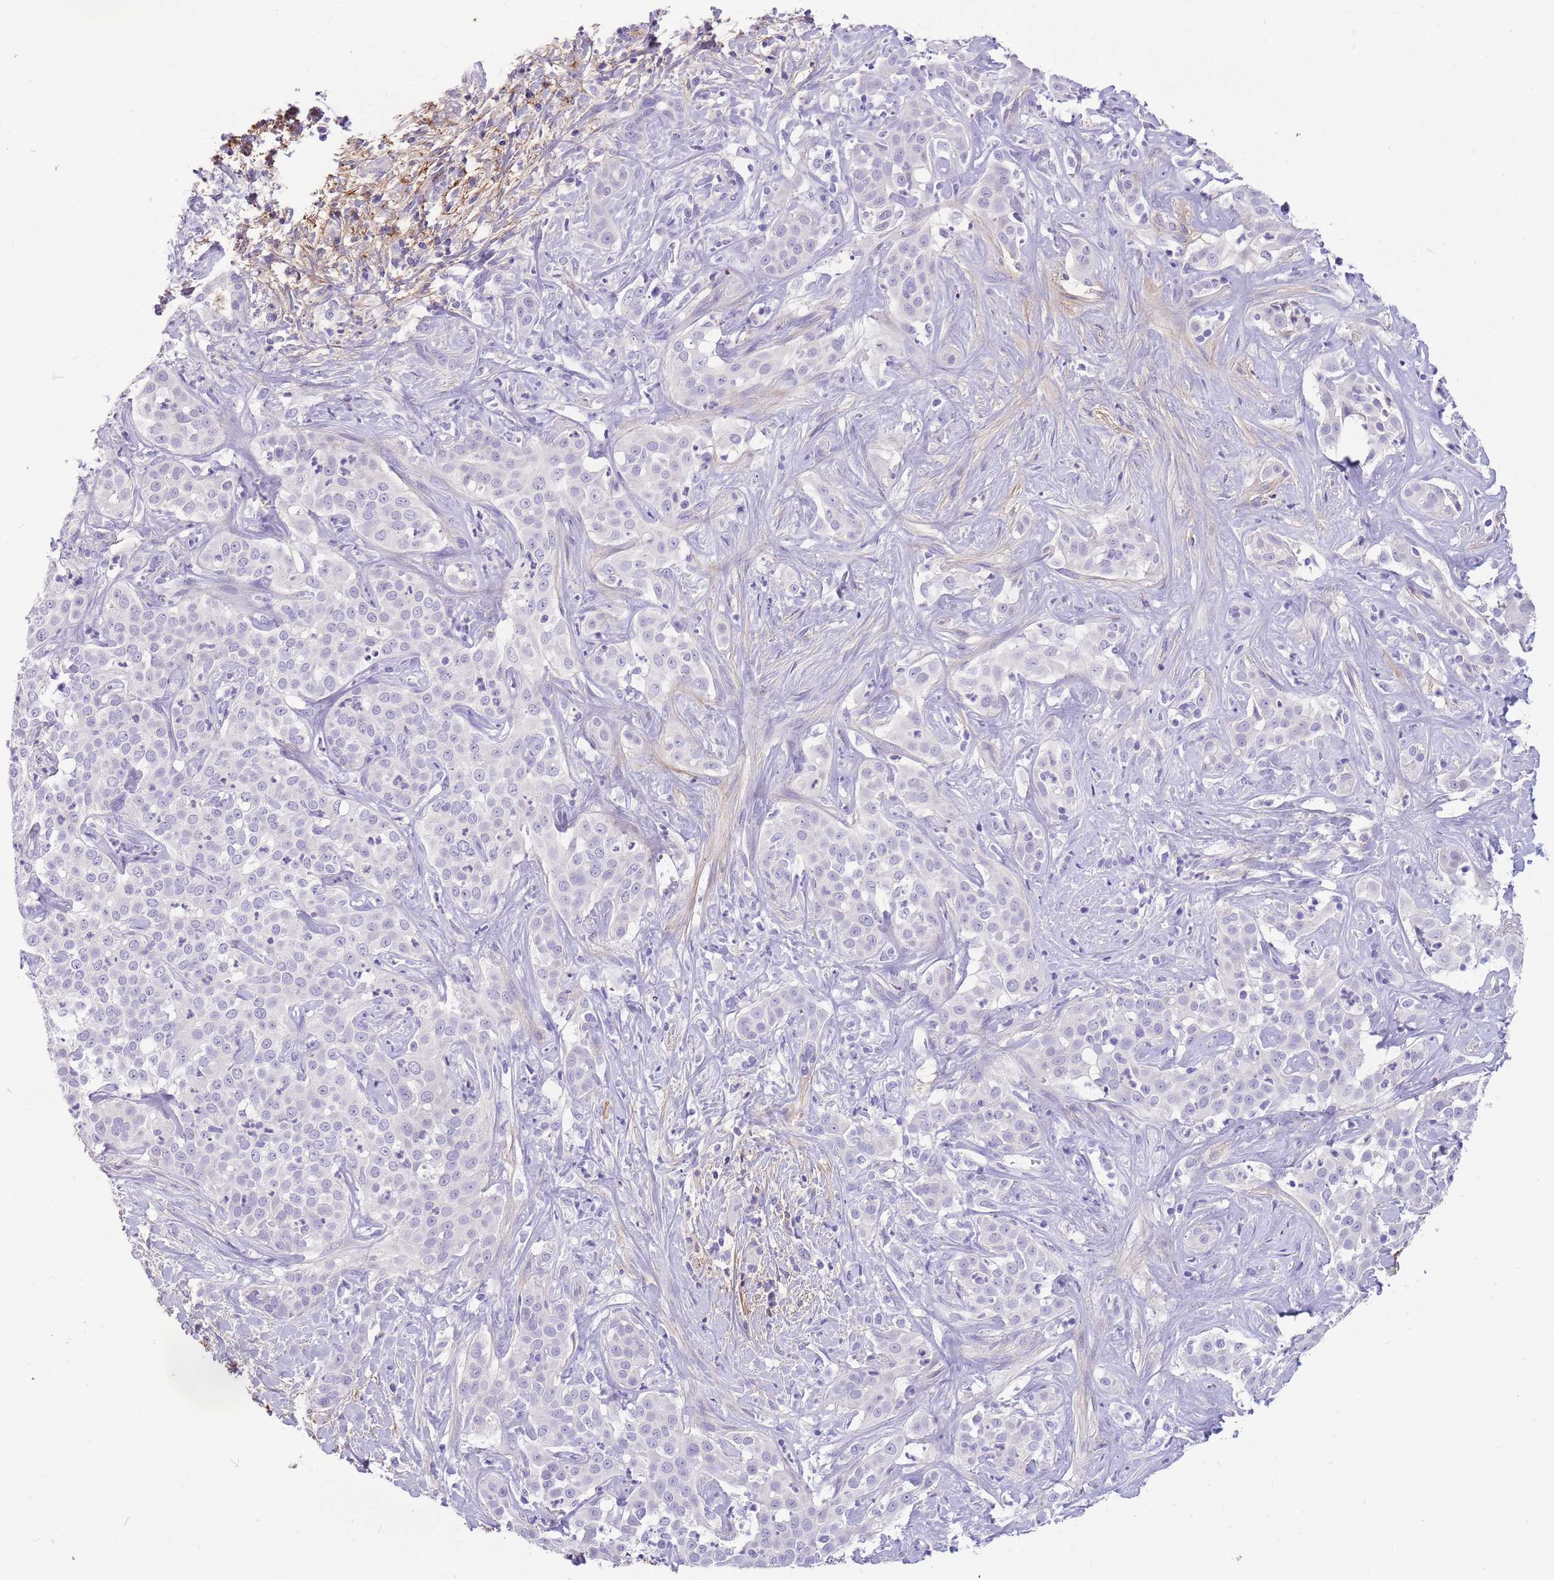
{"staining": {"intensity": "negative", "quantity": "none", "location": "none"}, "tissue": "liver cancer", "cell_type": "Tumor cells", "image_type": "cancer", "snomed": [{"axis": "morphology", "description": "Cholangiocarcinoma"}, {"axis": "topography", "description": "Liver"}], "caption": "Tumor cells are negative for protein expression in human liver cancer. (Brightfield microscopy of DAB immunohistochemistry at high magnification).", "gene": "LEPROTL1", "patient": {"sex": "male", "age": 67}}